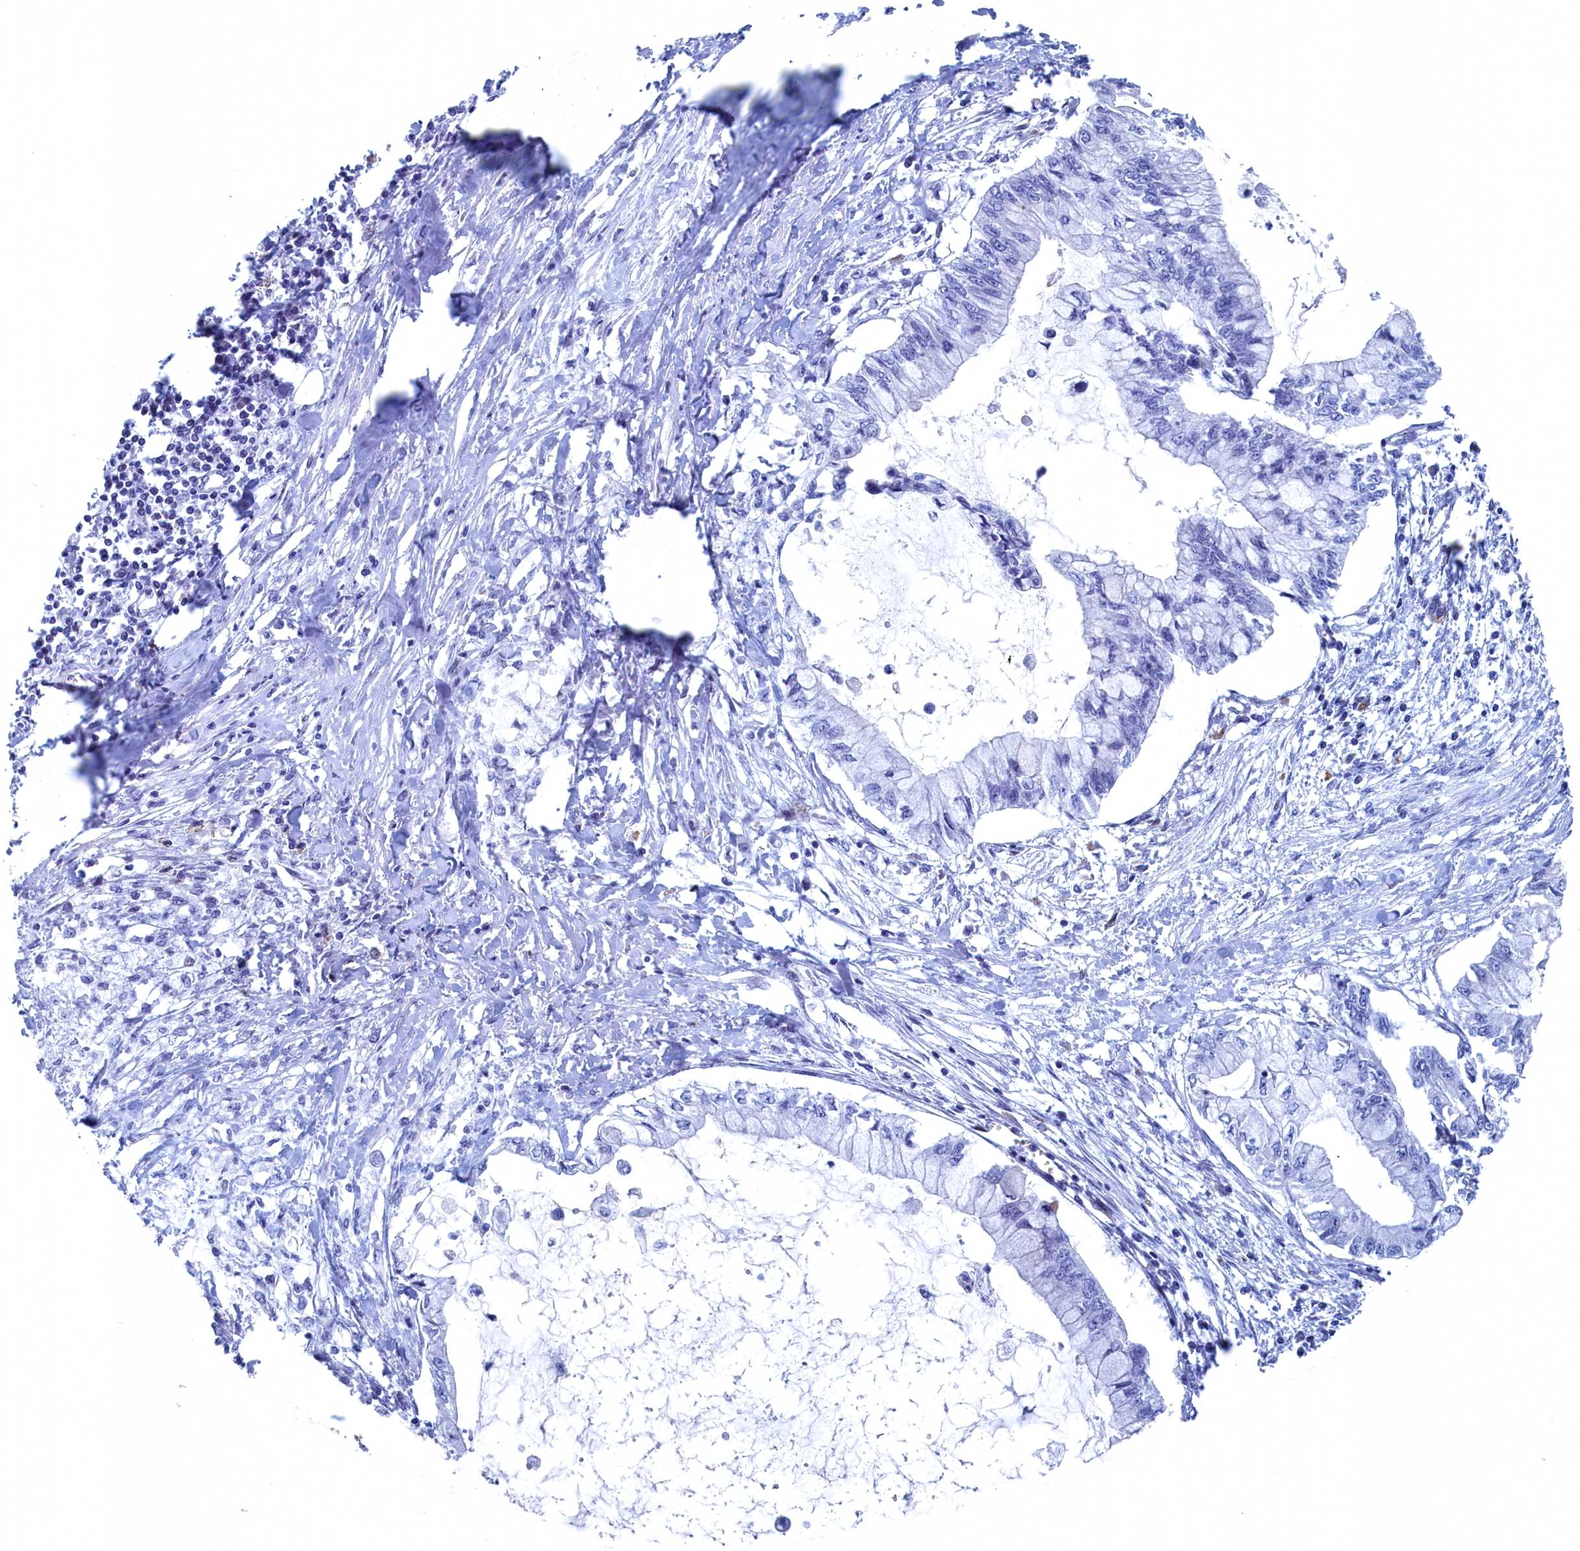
{"staining": {"intensity": "negative", "quantity": "none", "location": "none"}, "tissue": "pancreatic cancer", "cell_type": "Tumor cells", "image_type": "cancer", "snomed": [{"axis": "morphology", "description": "Adenocarcinoma, NOS"}, {"axis": "topography", "description": "Pancreas"}], "caption": "The micrograph displays no significant staining in tumor cells of adenocarcinoma (pancreatic). The staining is performed using DAB (3,3'-diaminobenzidine) brown chromogen with nuclei counter-stained in using hematoxylin.", "gene": "WDR76", "patient": {"sex": "male", "age": 48}}